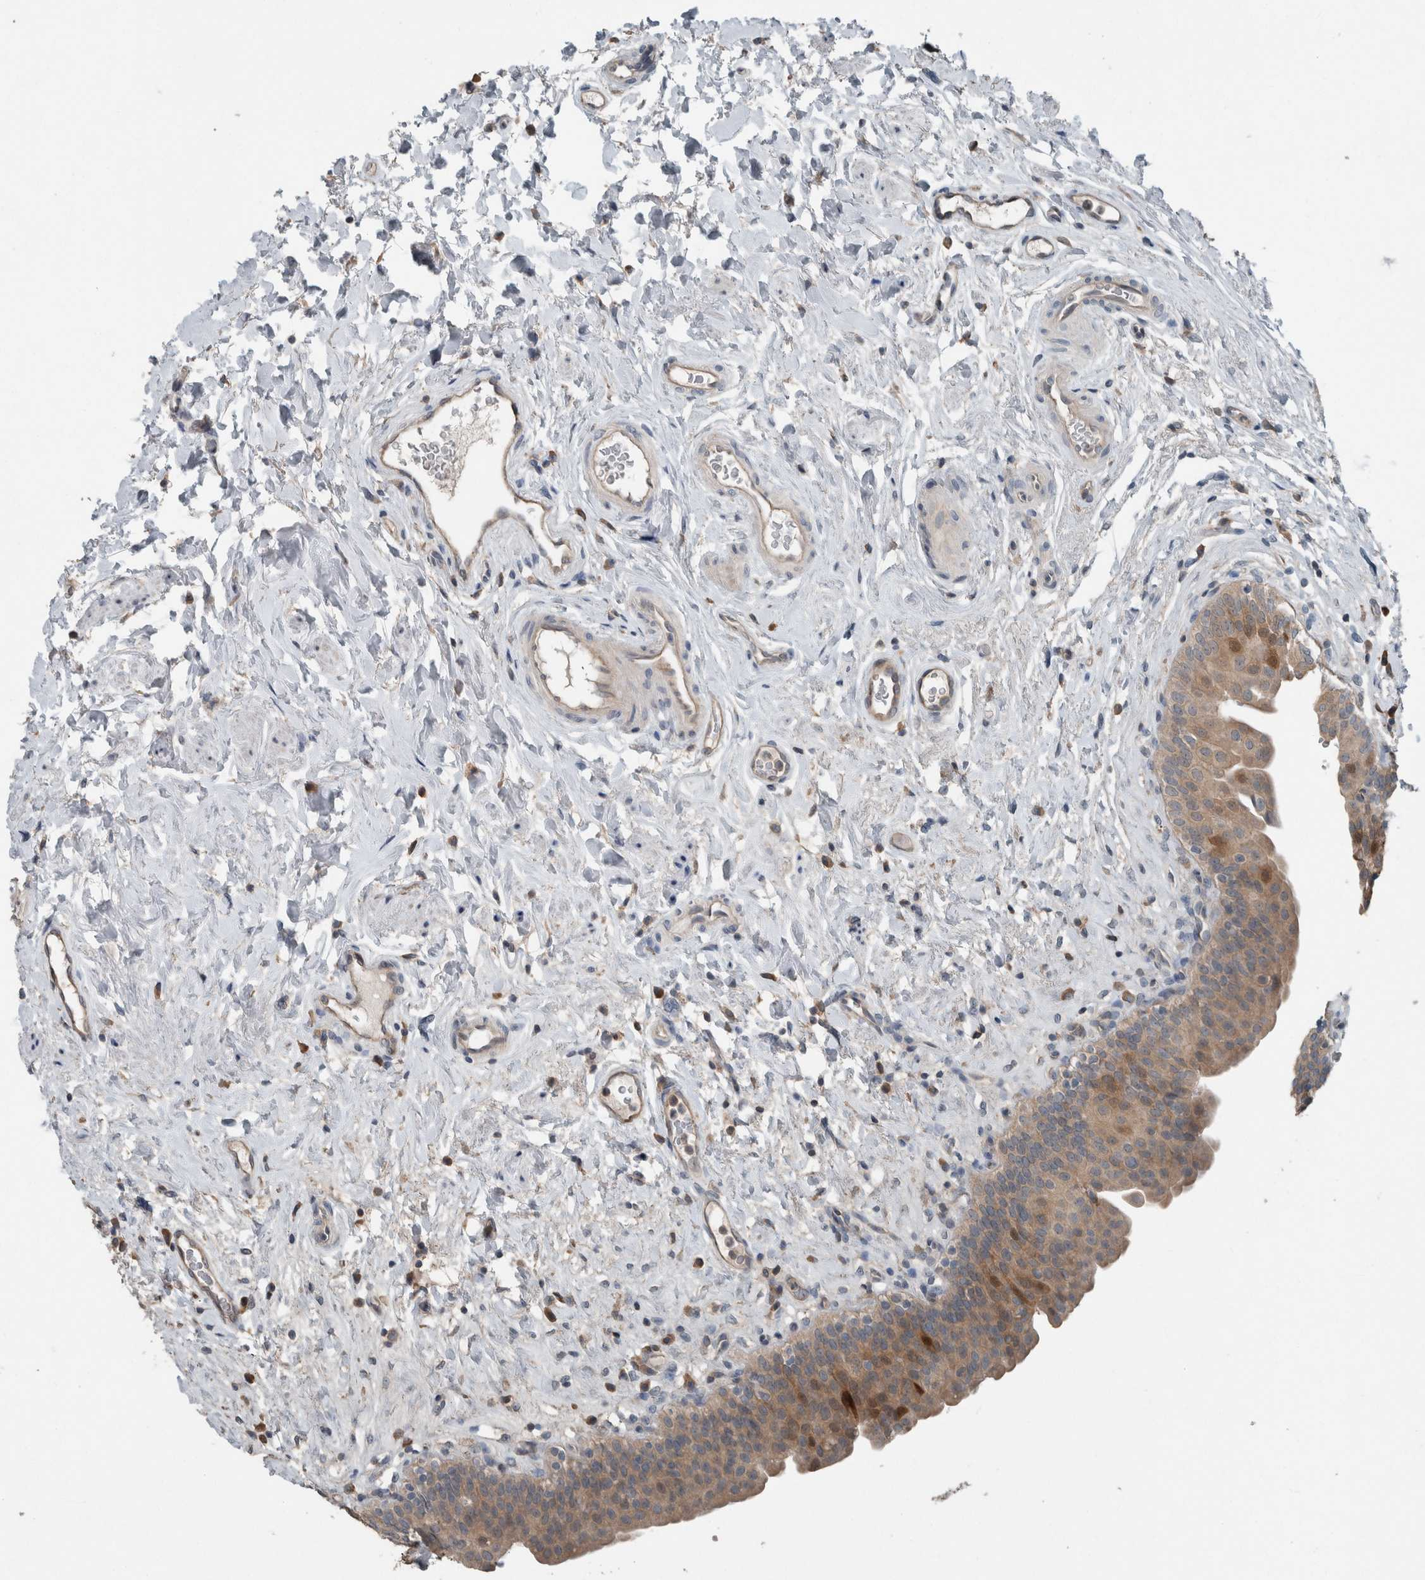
{"staining": {"intensity": "moderate", "quantity": ">75%", "location": "cytoplasmic/membranous"}, "tissue": "urinary bladder", "cell_type": "Urothelial cells", "image_type": "normal", "snomed": [{"axis": "morphology", "description": "Normal tissue, NOS"}, {"axis": "topography", "description": "Urinary bladder"}], "caption": "This is a photomicrograph of immunohistochemistry (IHC) staining of benign urinary bladder, which shows moderate expression in the cytoplasmic/membranous of urothelial cells.", "gene": "KNTC1", "patient": {"sex": "male", "age": 83}}